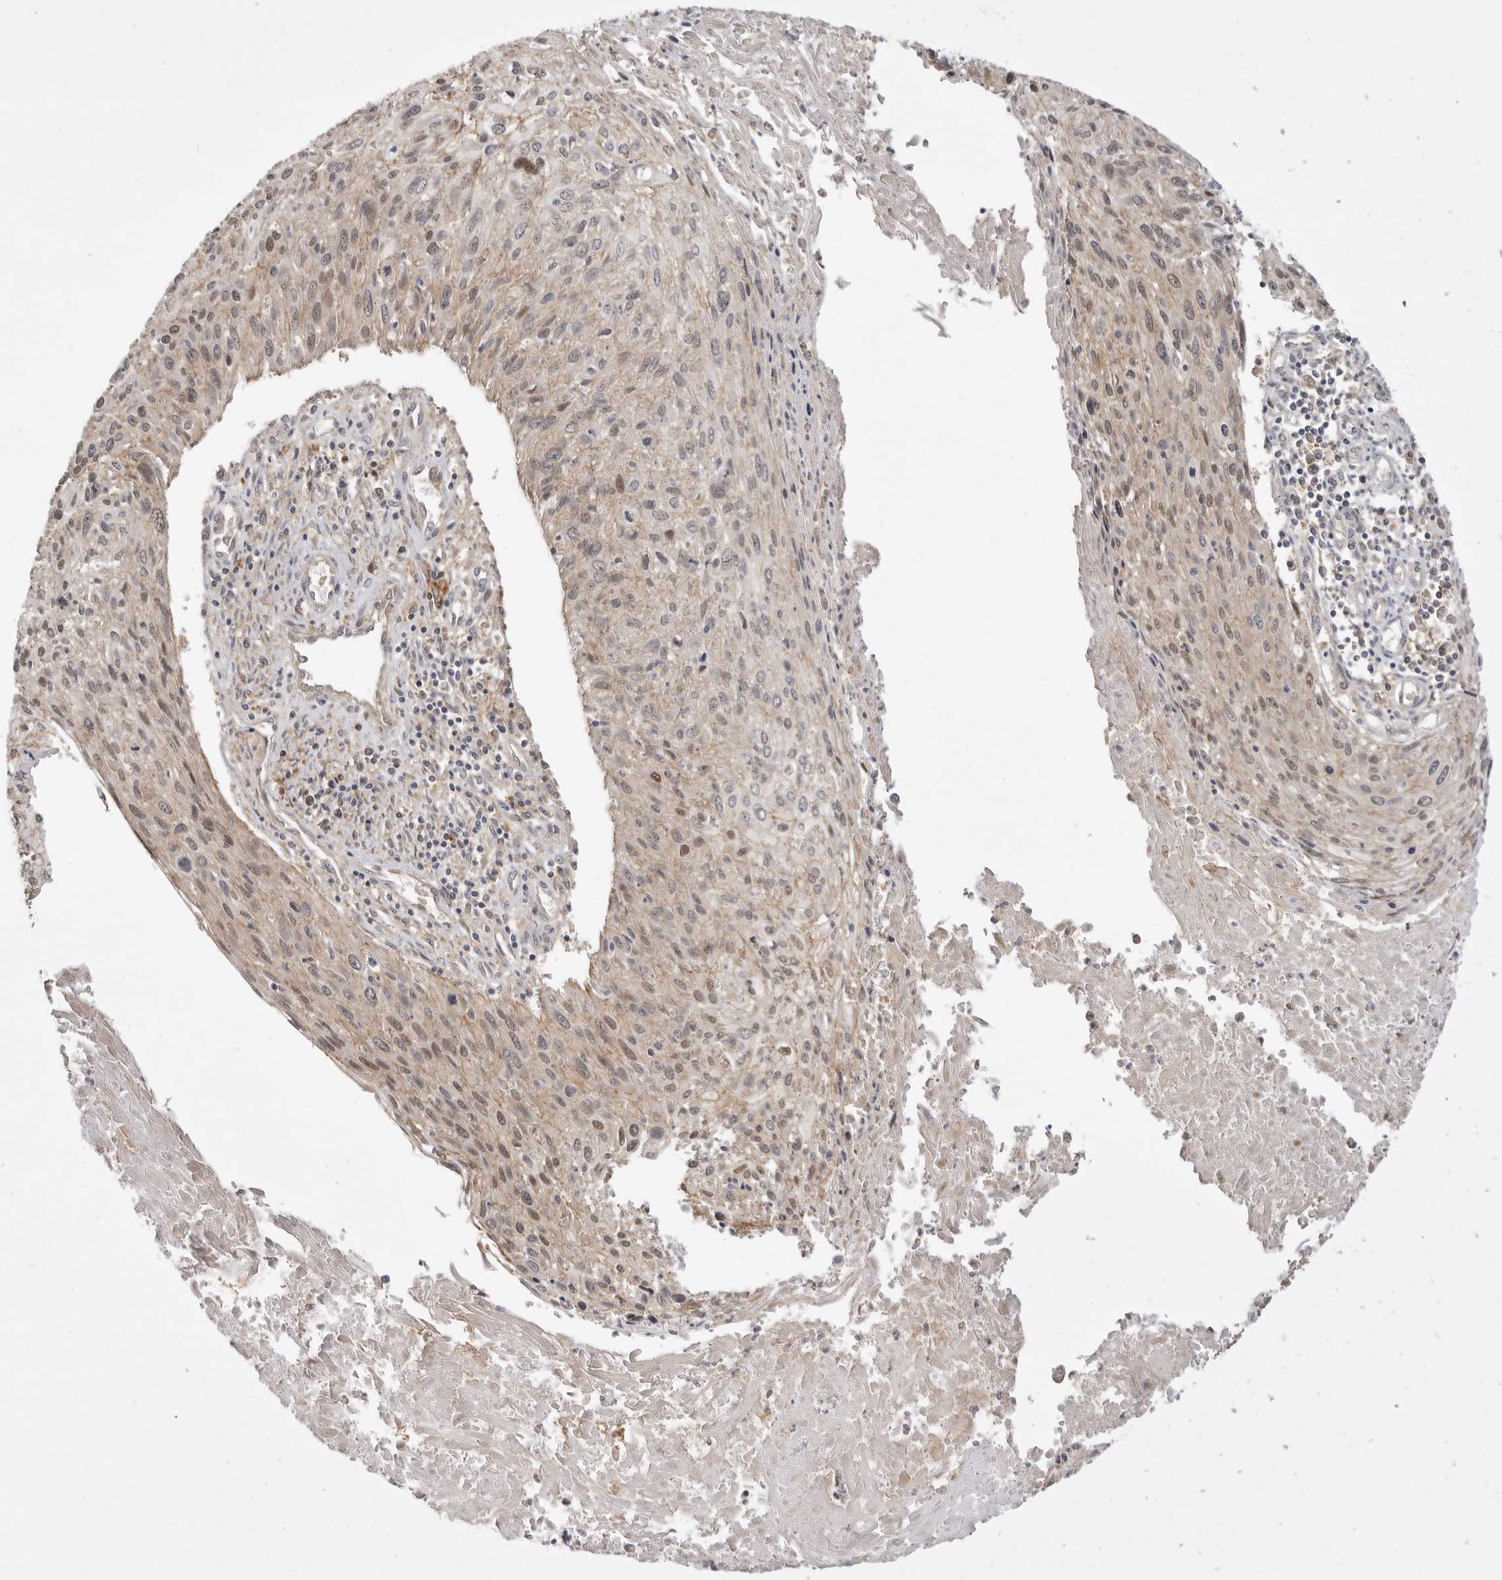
{"staining": {"intensity": "moderate", "quantity": ">75%", "location": "nuclear"}, "tissue": "cervical cancer", "cell_type": "Tumor cells", "image_type": "cancer", "snomed": [{"axis": "morphology", "description": "Squamous cell carcinoma, NOS"}, {"axis": "topography", "description": "Cervix"}], "caption": "Protein analysis of cervical cancer tissue exhibits moderate nuclear expression in about >75% of tumor cells. Immunohistochemistry (ihc) stains the protein in brown and the nuclei are stained blue.", "gene": "CSNK1G3", "patient": {"sex": "female", "age": 51}}